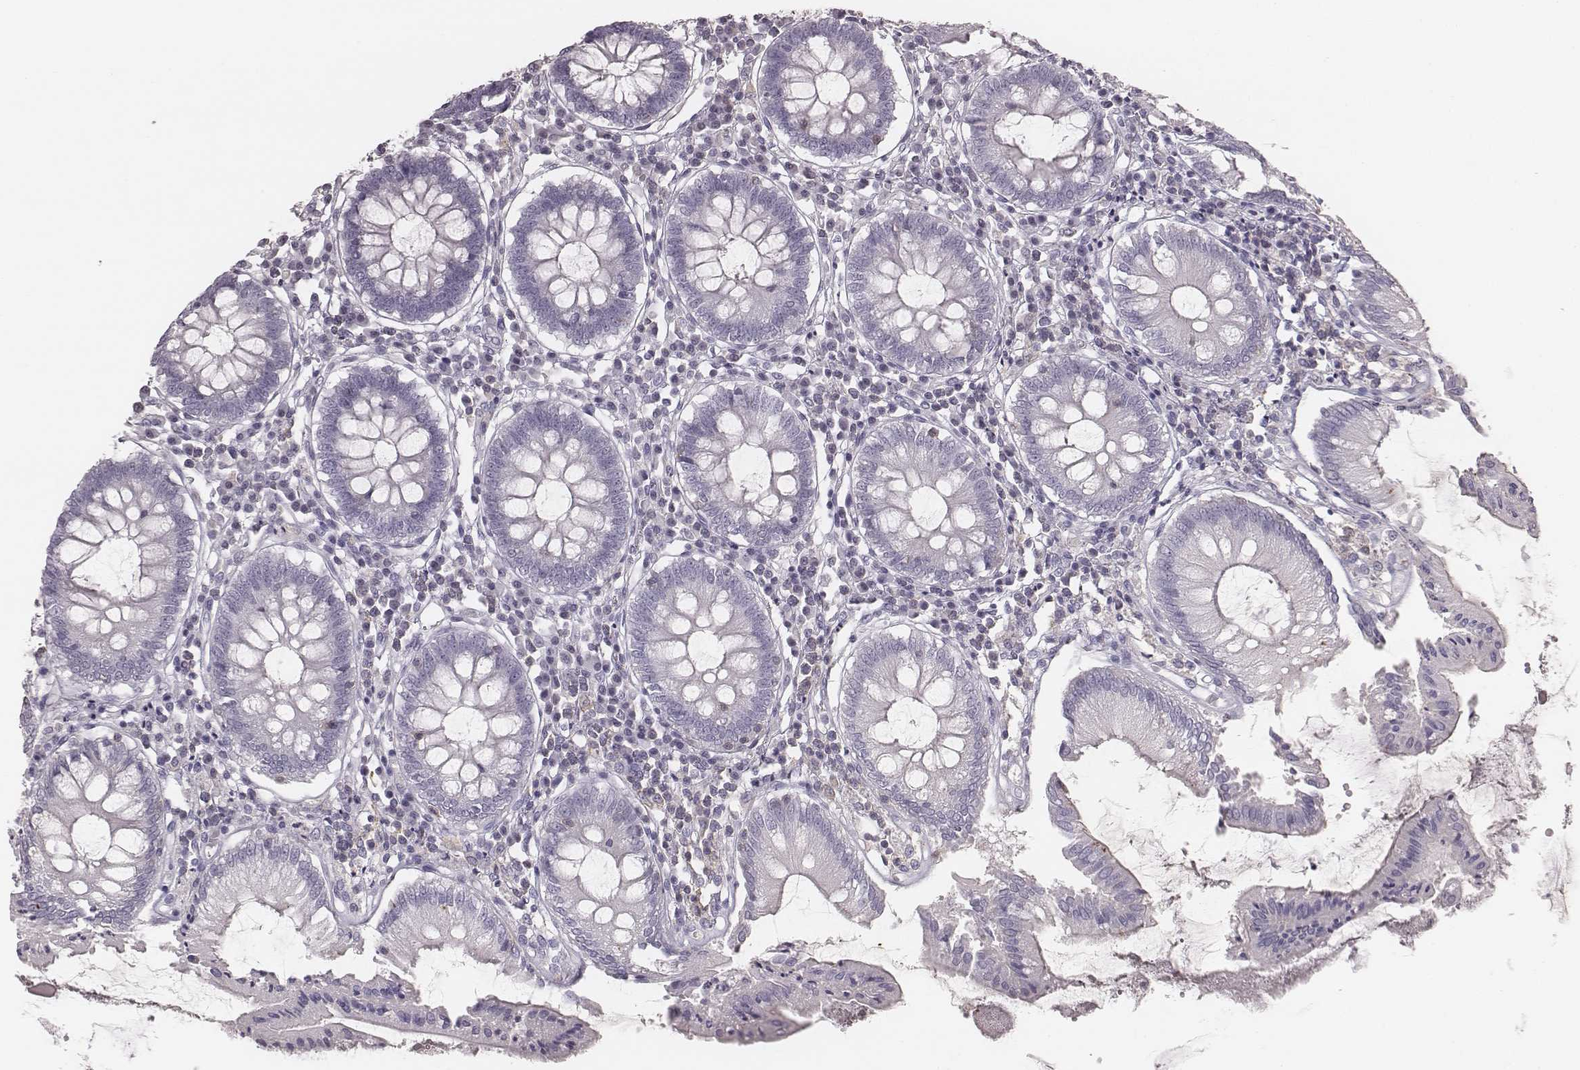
{"staining": {"intensity": "negative", "quantity": "none", "location": "none"}, "tissue": "colon", "cell_type": "Endothelial cells", "image_type": "normal", "snomed": [{"axis": "morphology", "description": "Normal tissue, NOS"}, {"axis": "morphology", "description": "Adenocarcinoma, NOS"}, {"axis": "topography", "description": "Colon"}], "caption": "The micrograph reveals no staining of endothelial cells in unremarkable colon. (IHC, brightfield microscopy, high magnification).", "gene": "ENSG00000285837", "patient": {"sex": "male", "age": 83}}